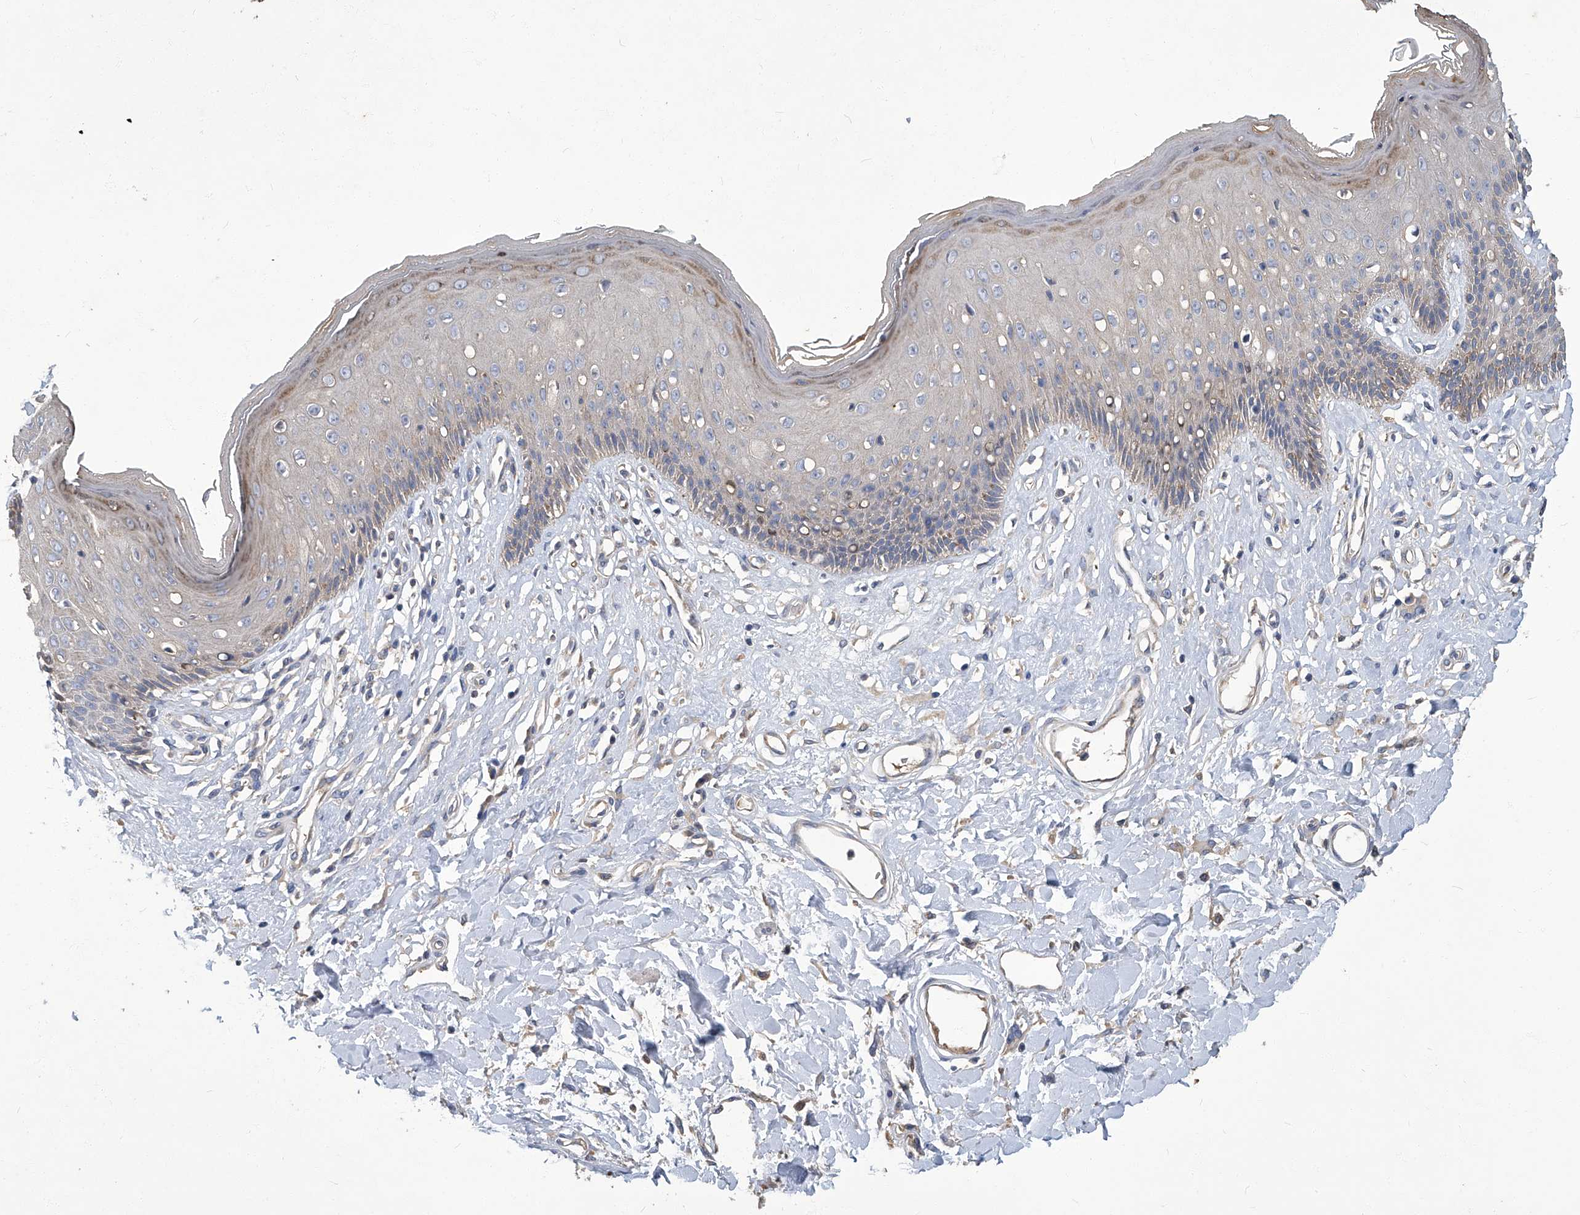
{"staining": {"intensity": "weak", "quantity": "<25%", "location": "cytoplasmic/membranous"}, "tissue": "skin", "cell_type": "Epidermal cells", "image_type": "normal", "snomed": [{"axis": "morphology", "description": "Normal tissue, NOS"}, {"axis": "morphology", "description": "Squamous cell carcinoma, NOS"}, {"axis": "topography", "description": "Vulva"}], "caption": "This is an IHC micrograph of unremarkable human skin. There is no staining in epidermal cells.", "gene": "TGFBR1", "patient": {"sex": "female", "age": 85}}